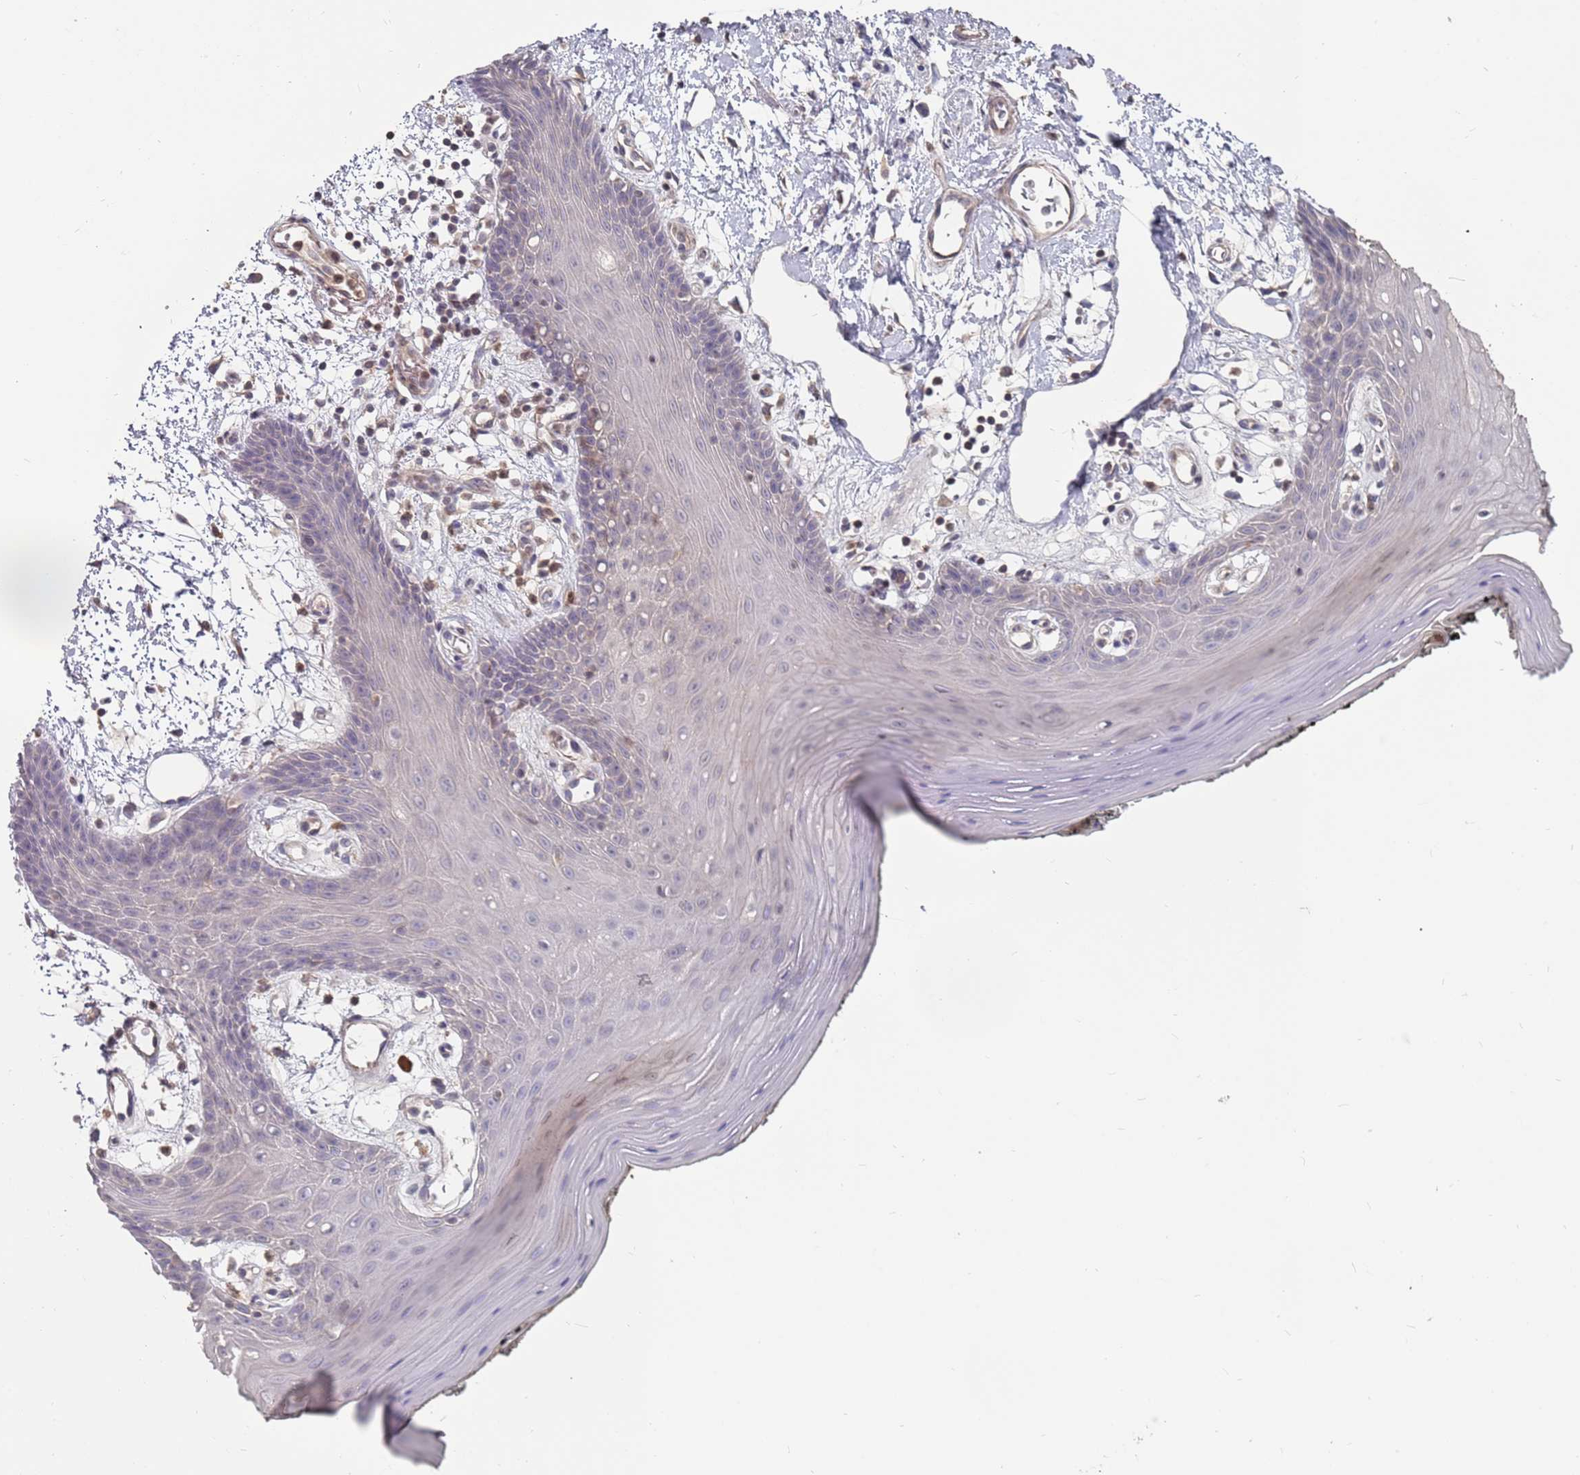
{"staining": {"intensity": "negative", "quantity": "none", "location": "none"}, "tissue": "oral mucosa", "cell_type": "Squamous epithelial cells", "image_type": "normal", "snomed": [{"axis": "morphology", "description": "Normal tissue, NOS"}, {"axis": "topography", "description": "Oral tissue"}, {"axis": "topography", "description": "Tounge, NOS"}], "caption": "The micrograph demonstrates no significant staining in squamous epithelial cells of oral mucosa.", "gene": "TCEANC2", "patient": {"sex": "female", "age": 59}}